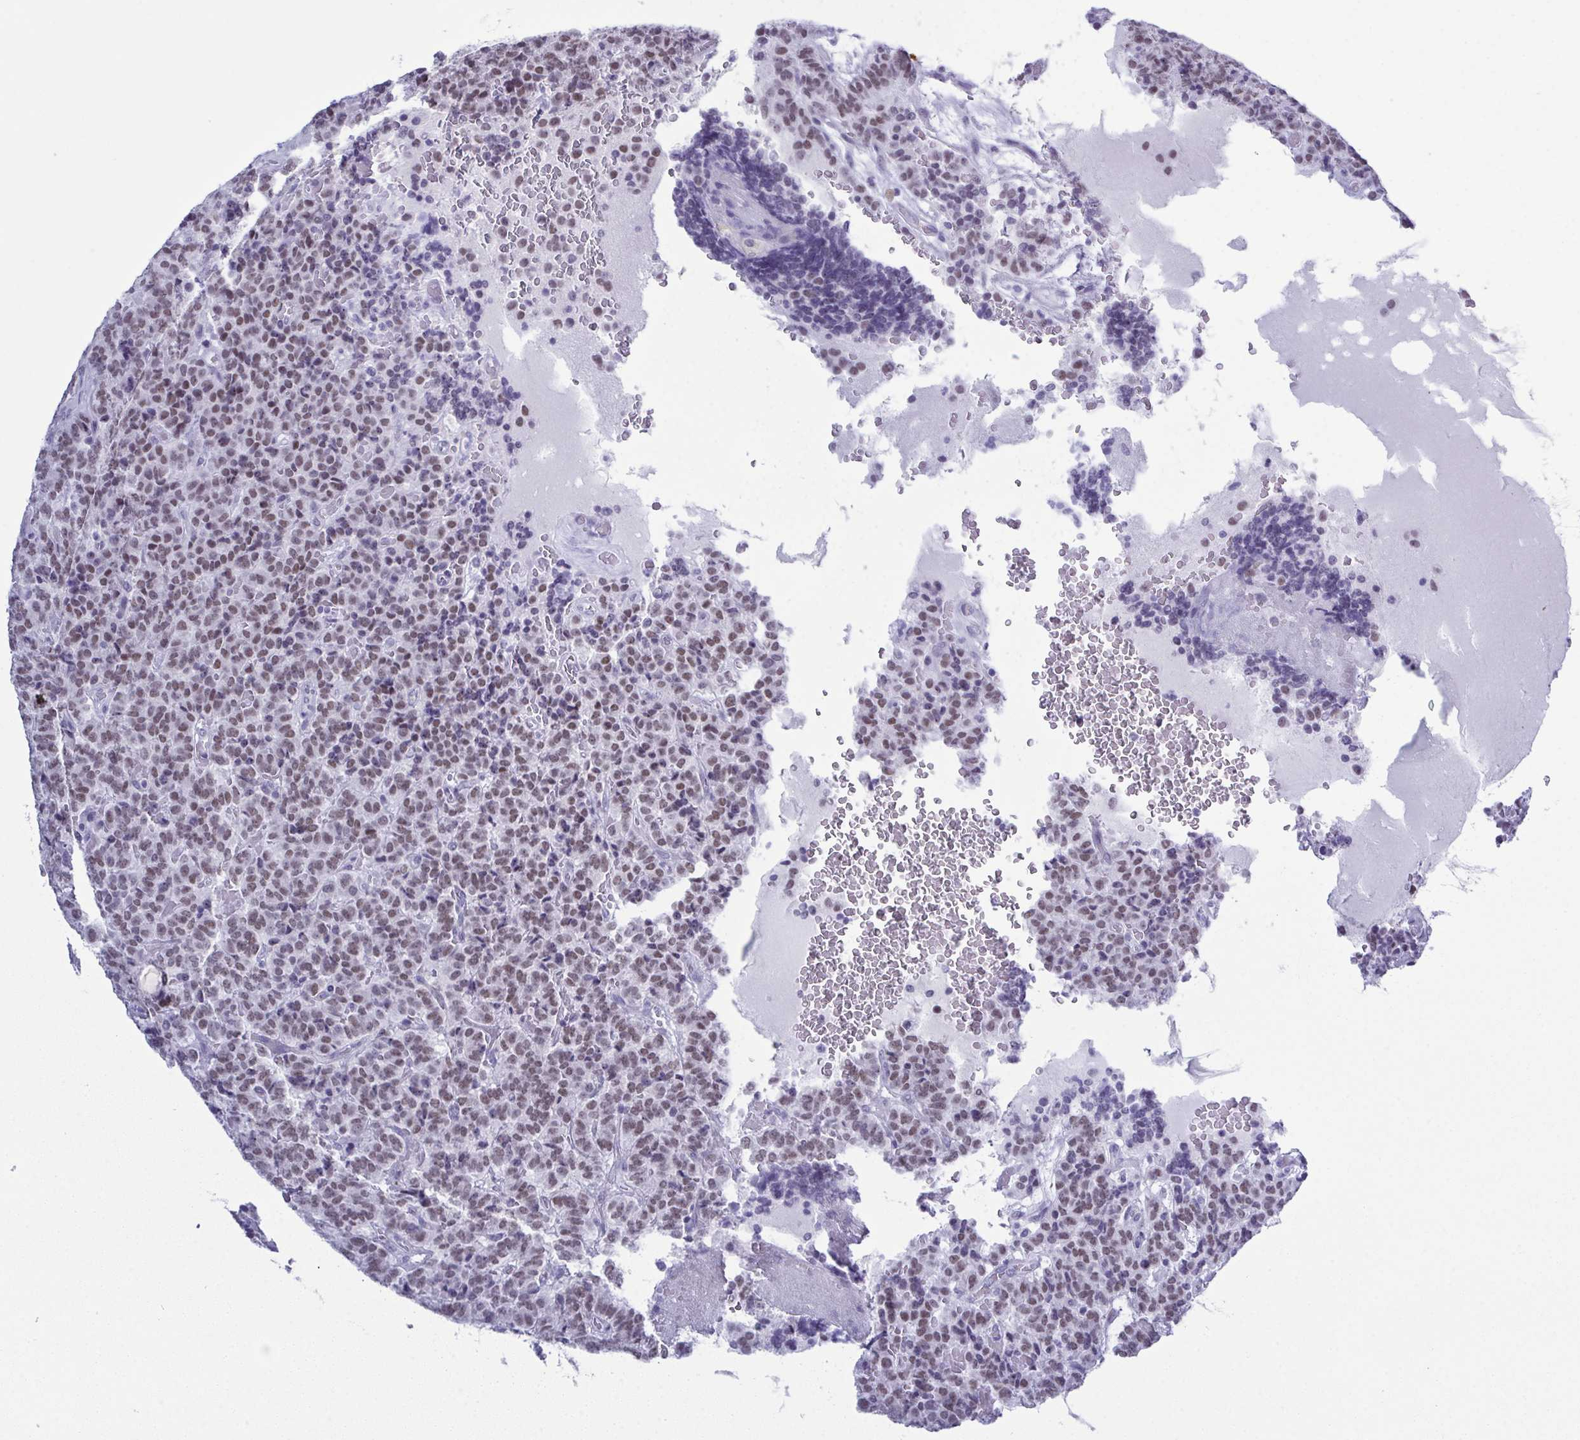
{"staining": {"intensity": "weak", "quantity": "25%-75%", "location": "nuclear"}, "tissue": "carcinoid", "cell_type": "Tumor cells", "image_type": "cancer", "snomed": [{"axis": "morphology", "description": "Carcinoid, malignant, NOS"}, {"axis": "topography", "description": "Pancreas"}], "caption": "Malignant carcinoid was stained to show a protein in brown. There is low levels of weak nuclear expression in approximately 25%-75% of tumor cells.", "gene": "SUGP2", "patient": {"sex": "male", "age": 36}}